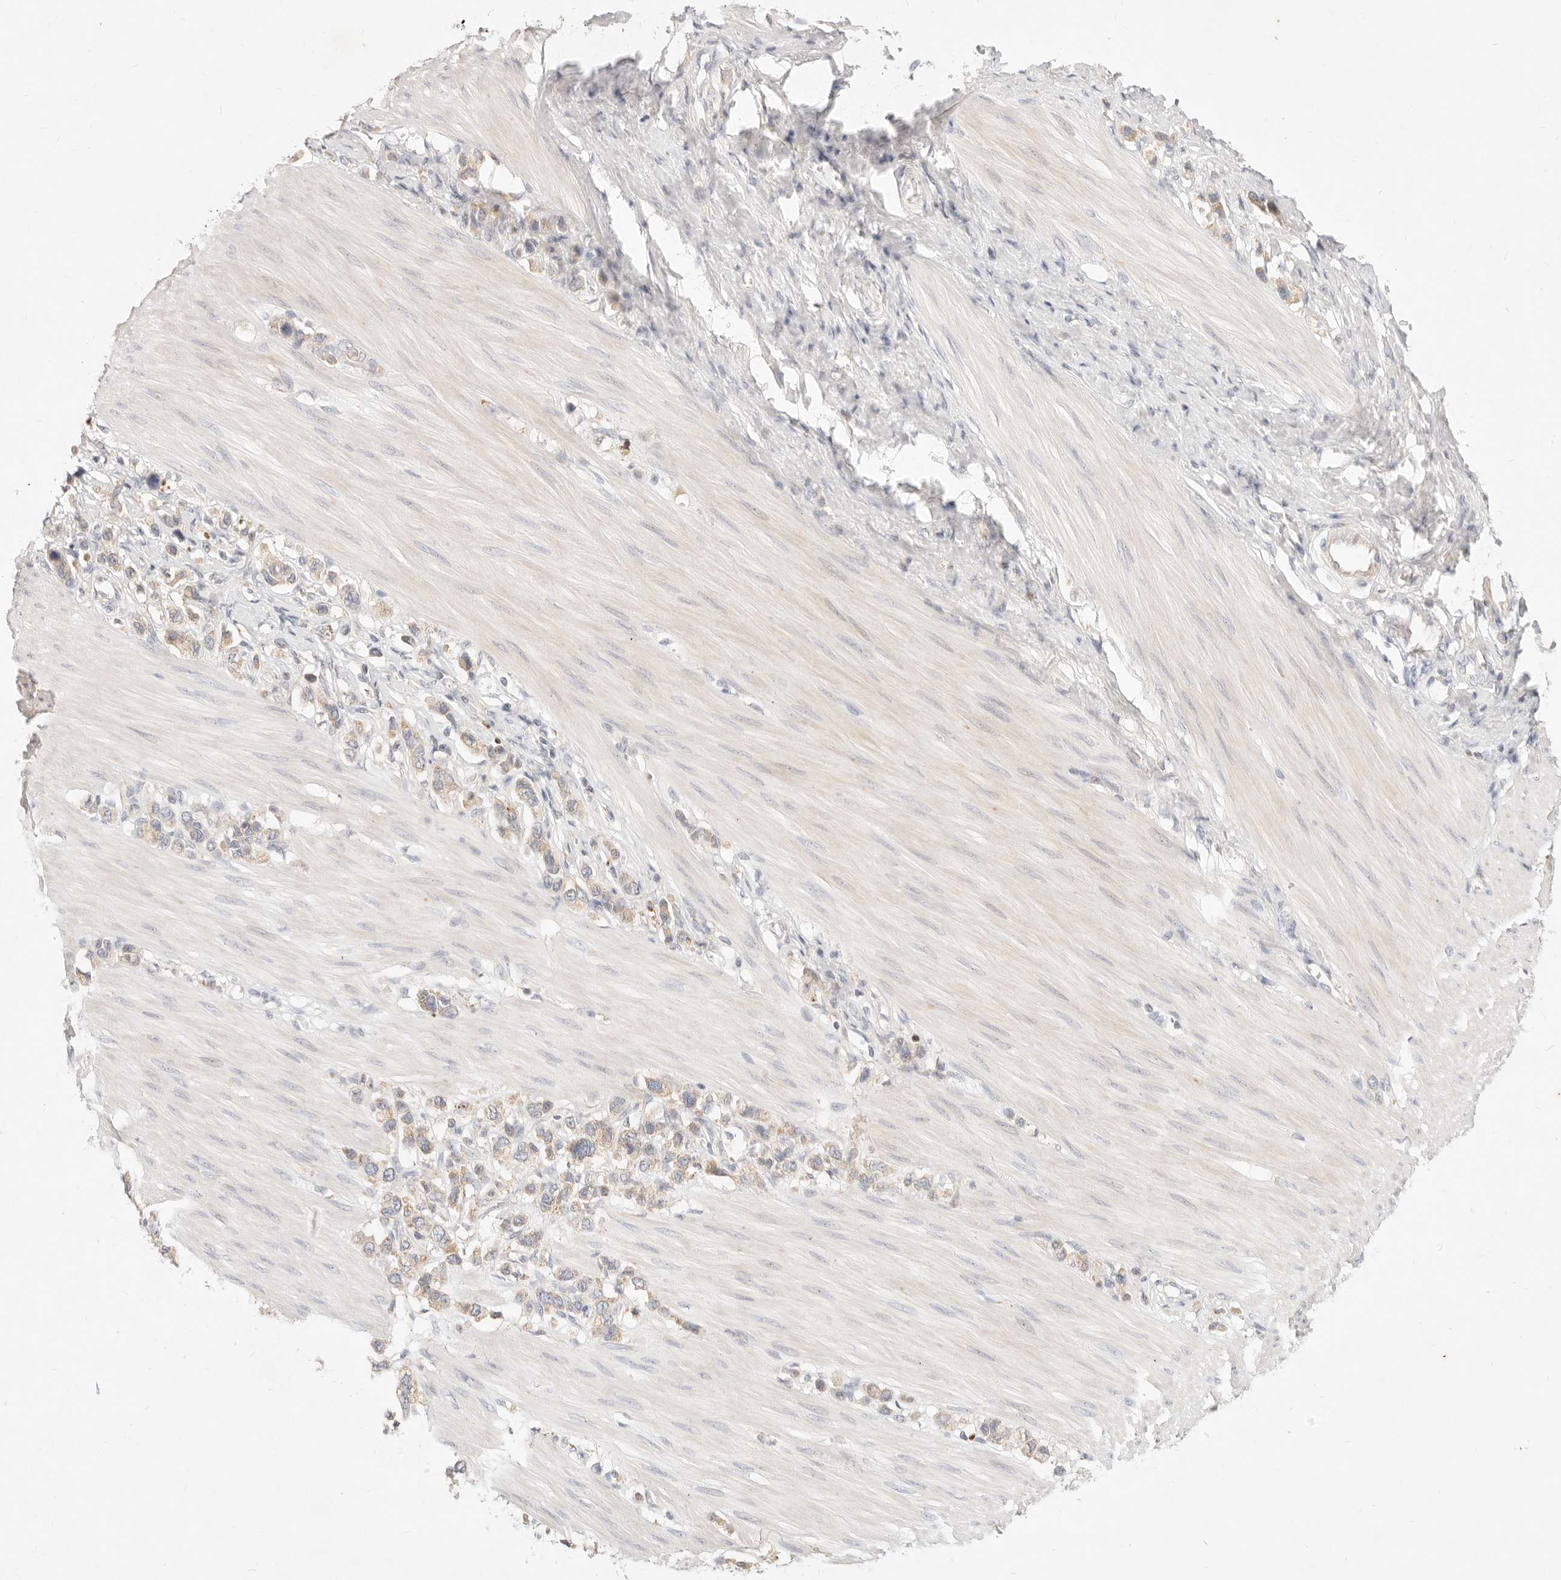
{"staining": {"intensity": "weak", "quantity": "25%-75%", "location": "cytoplasmic/membranous"}, "tissue": "stomach cancer", "cell_type": "Tumor cells", "image_type": "cancer", "snomed": [{"axis": "morphology", "description": "Adenocarcinoma, NOS"}, {"axis": "topography", "description": "Stomach"}], "caption": "Tumor cells exhibit weak cytoplasmic/membranous expression in approximately 25%-75% of cells in stomach adenocarcinoma.", "gene": "ACOX1", "patient": {"sex": "female", "age": 65}}